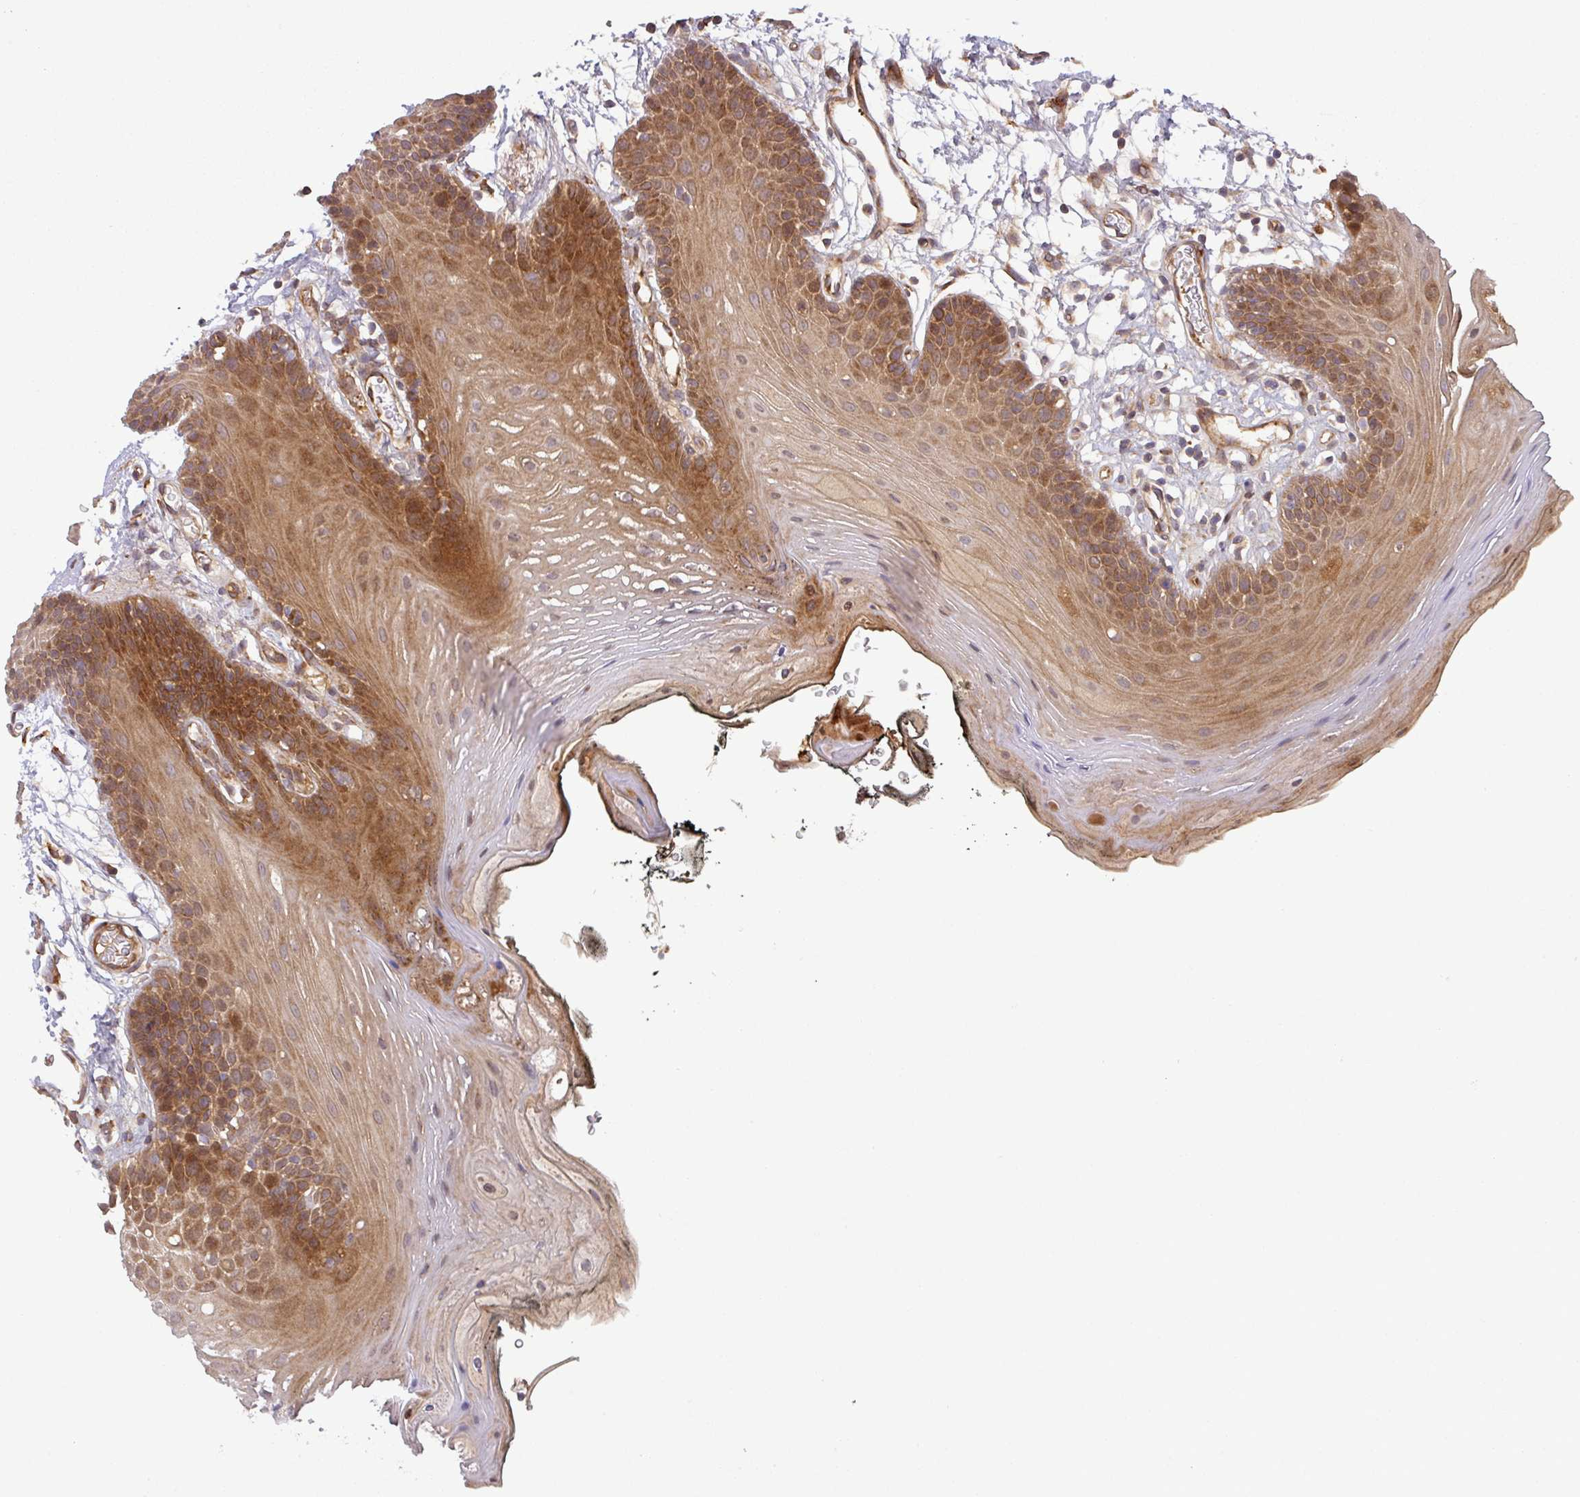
{"staining": {"intensity": "strong", "quantity": "25%-75%", "location": "cytoplasmic/membranous"}, "tissue": "oral mucosa", "cell_type": "Squamous epithelial cells", "image_type": "normal", "snomed": [{"axis": "morphology", "description": "Normal tissue, NOS"}, {"axis": "topography", "description": "Oral tissue"}, {"axis": "topography", "description": "Tounge, NOS"}], "caption": "Oral mucosa stained with DAB (3,3'-diaminobenzidine) immunohistochemistry demonstrates high levels of strong cytoplasmic/membranous staining in about 25%-75% of squamous epithelial cells.", "gene": "ART1", "patient": {"sex": "female", "age": 81}}